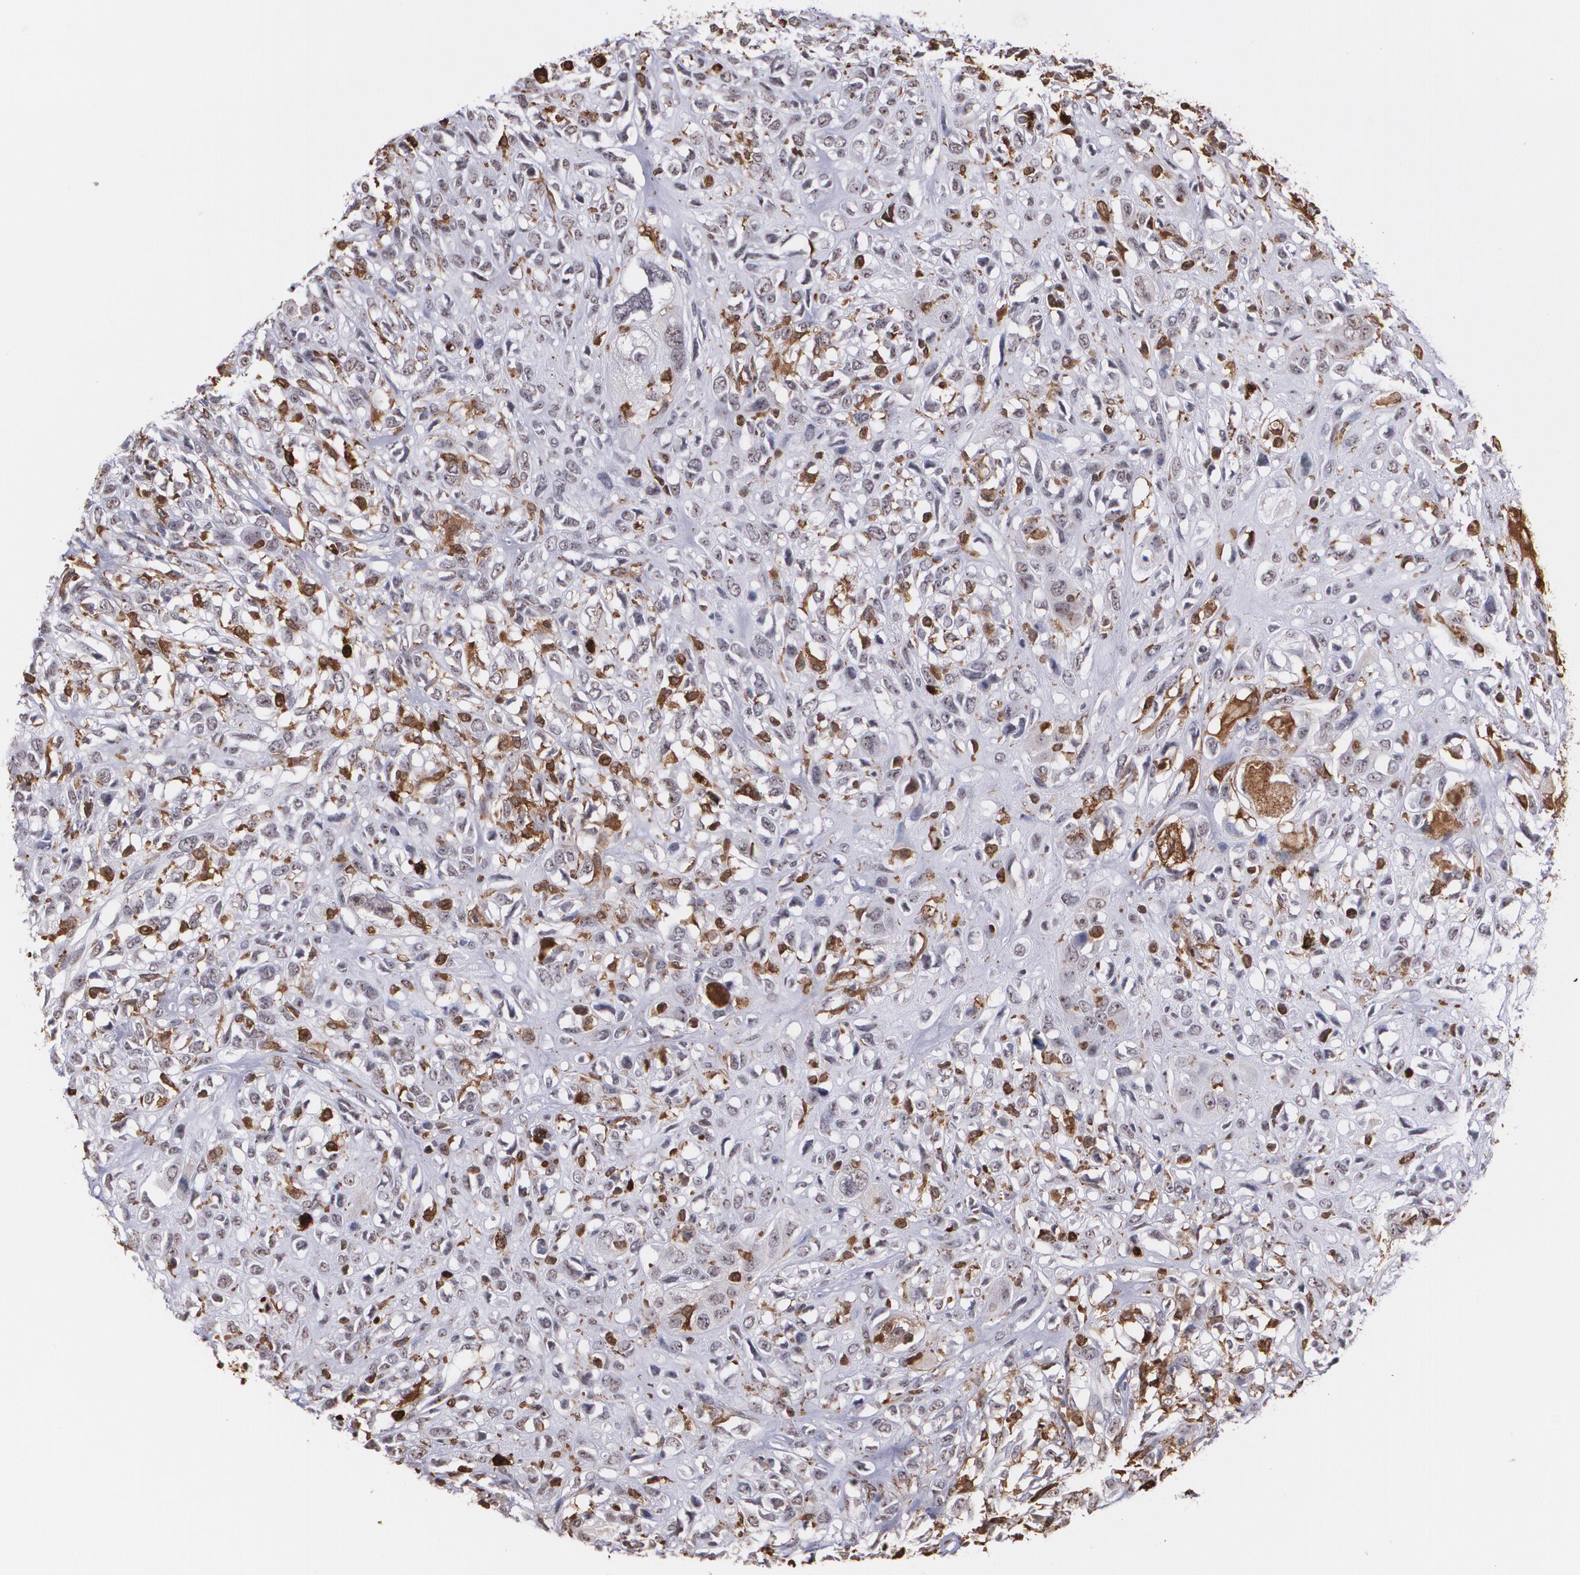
{"staining": {"intensity": "negative", "quantity": "none", "location": "none"}, "tissue": "head and neck cancer", "cell_type": "Tumor cells", "image_type": "cancer", "snomed": [{"axis": "morphology", "description": "Neoplasm, malignant, NOS"}, {"axis": "topography", "description": "Salivary gland"}, {"axis": "topography", "description": "Head-Neck"}], "caption": "Head and neck cancer (neoplasm (malignant)) was stained to show a protein in brown. There is no significant expression in tumor cells.", "gene": "NCF2", "patient": {"sex": "male", "age": 43}}